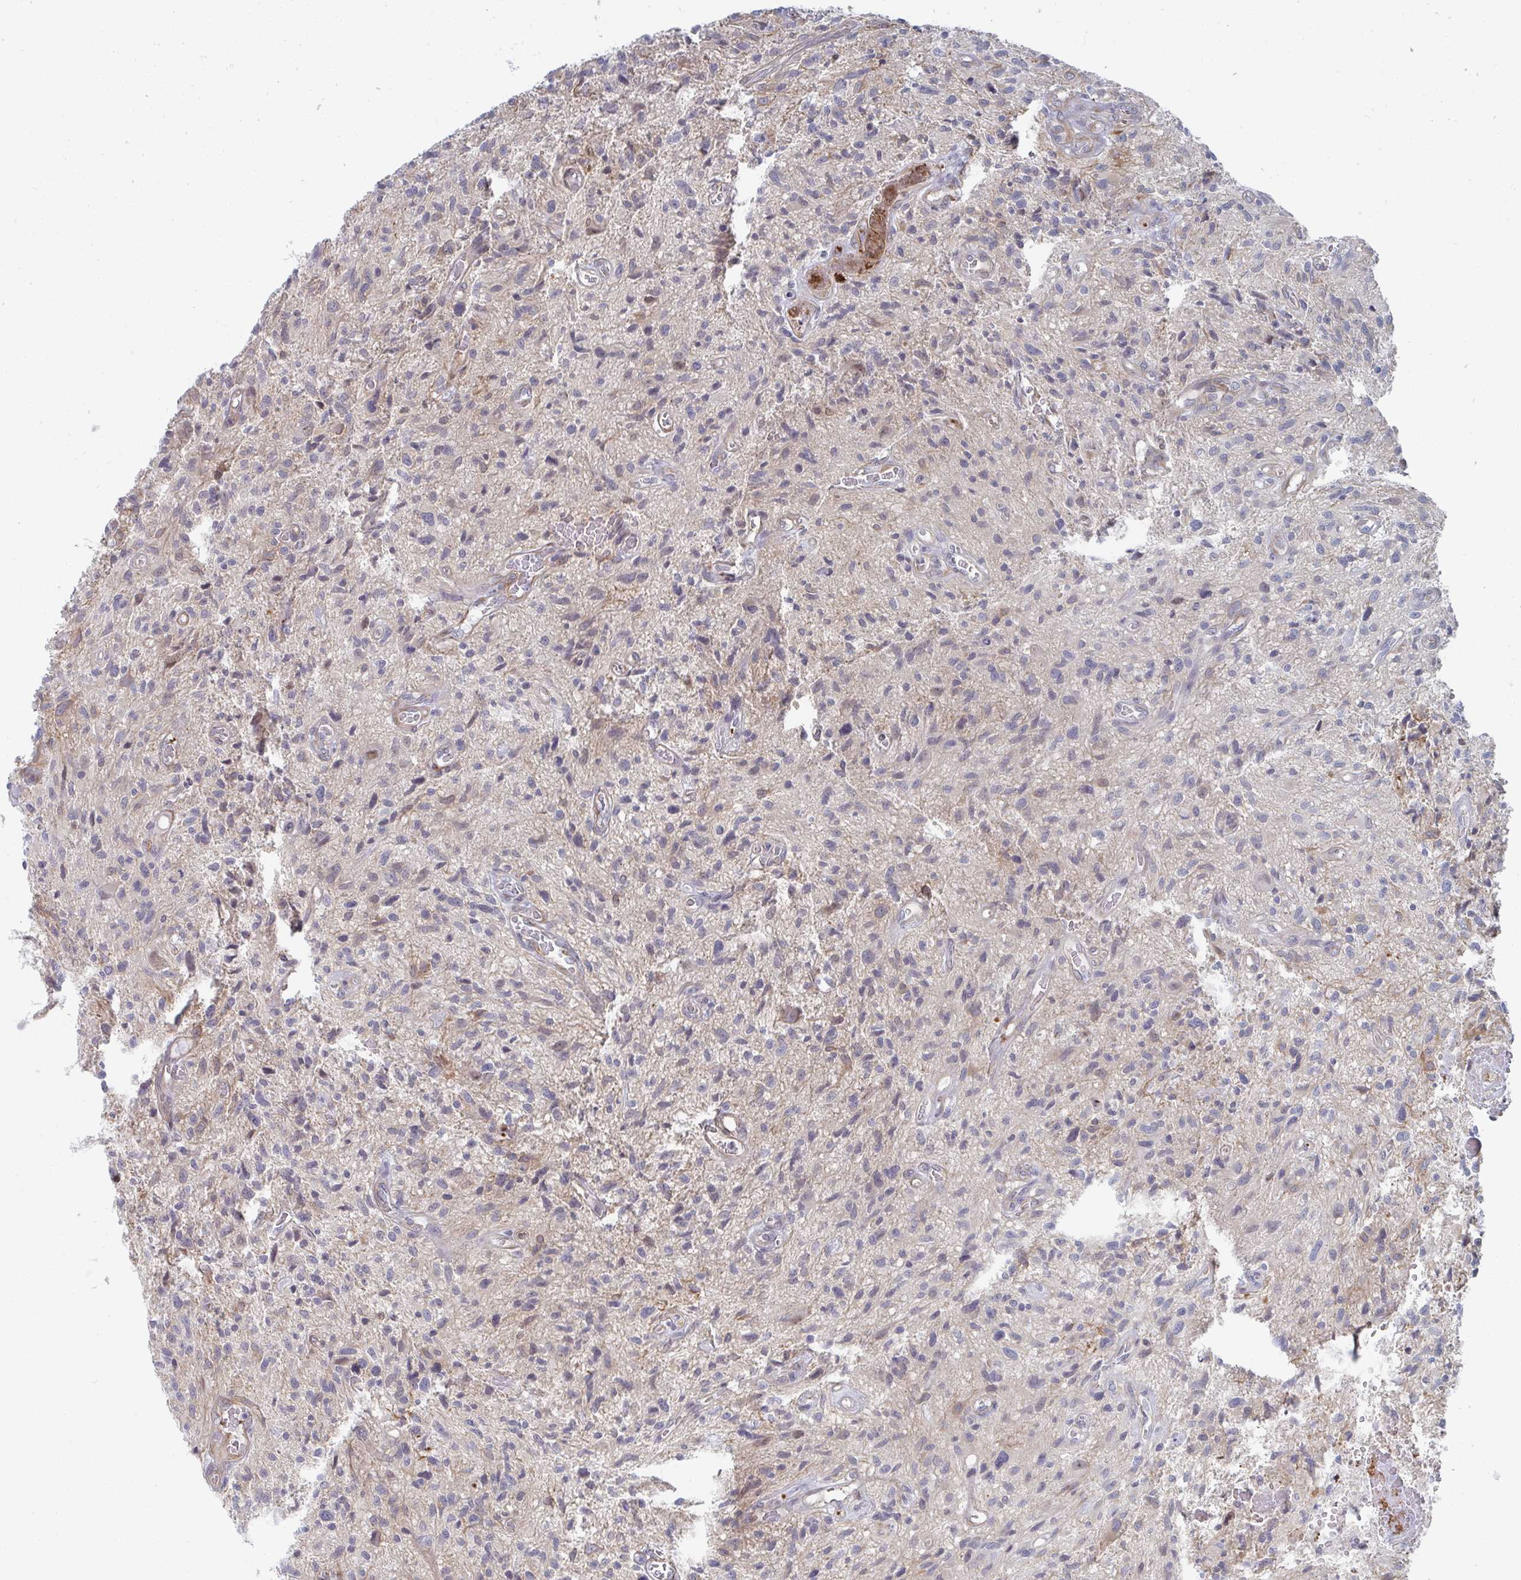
{"staining": {"intensity": "negative", "quantity": "none", "location": "none"}, "tissue": "glioma", "cell_type": "Tumor cells", "image_type": "cancer", "snomed": [{"axis": "morphology", "description": "Glioma, malignant, High grade"}, {"axis": "topography", "description": "Brain"}], "caption": "A micrograph of glioma stained for a protein shows no brown staining in tumor cells. The staining is performed using DAB (3,3'-diaminobenzidine) brown chromogen with nuclei counter-stained in using hematoxylin.", "gene": "NEURL4", "patient": {"sex": "male", "age": 75}}